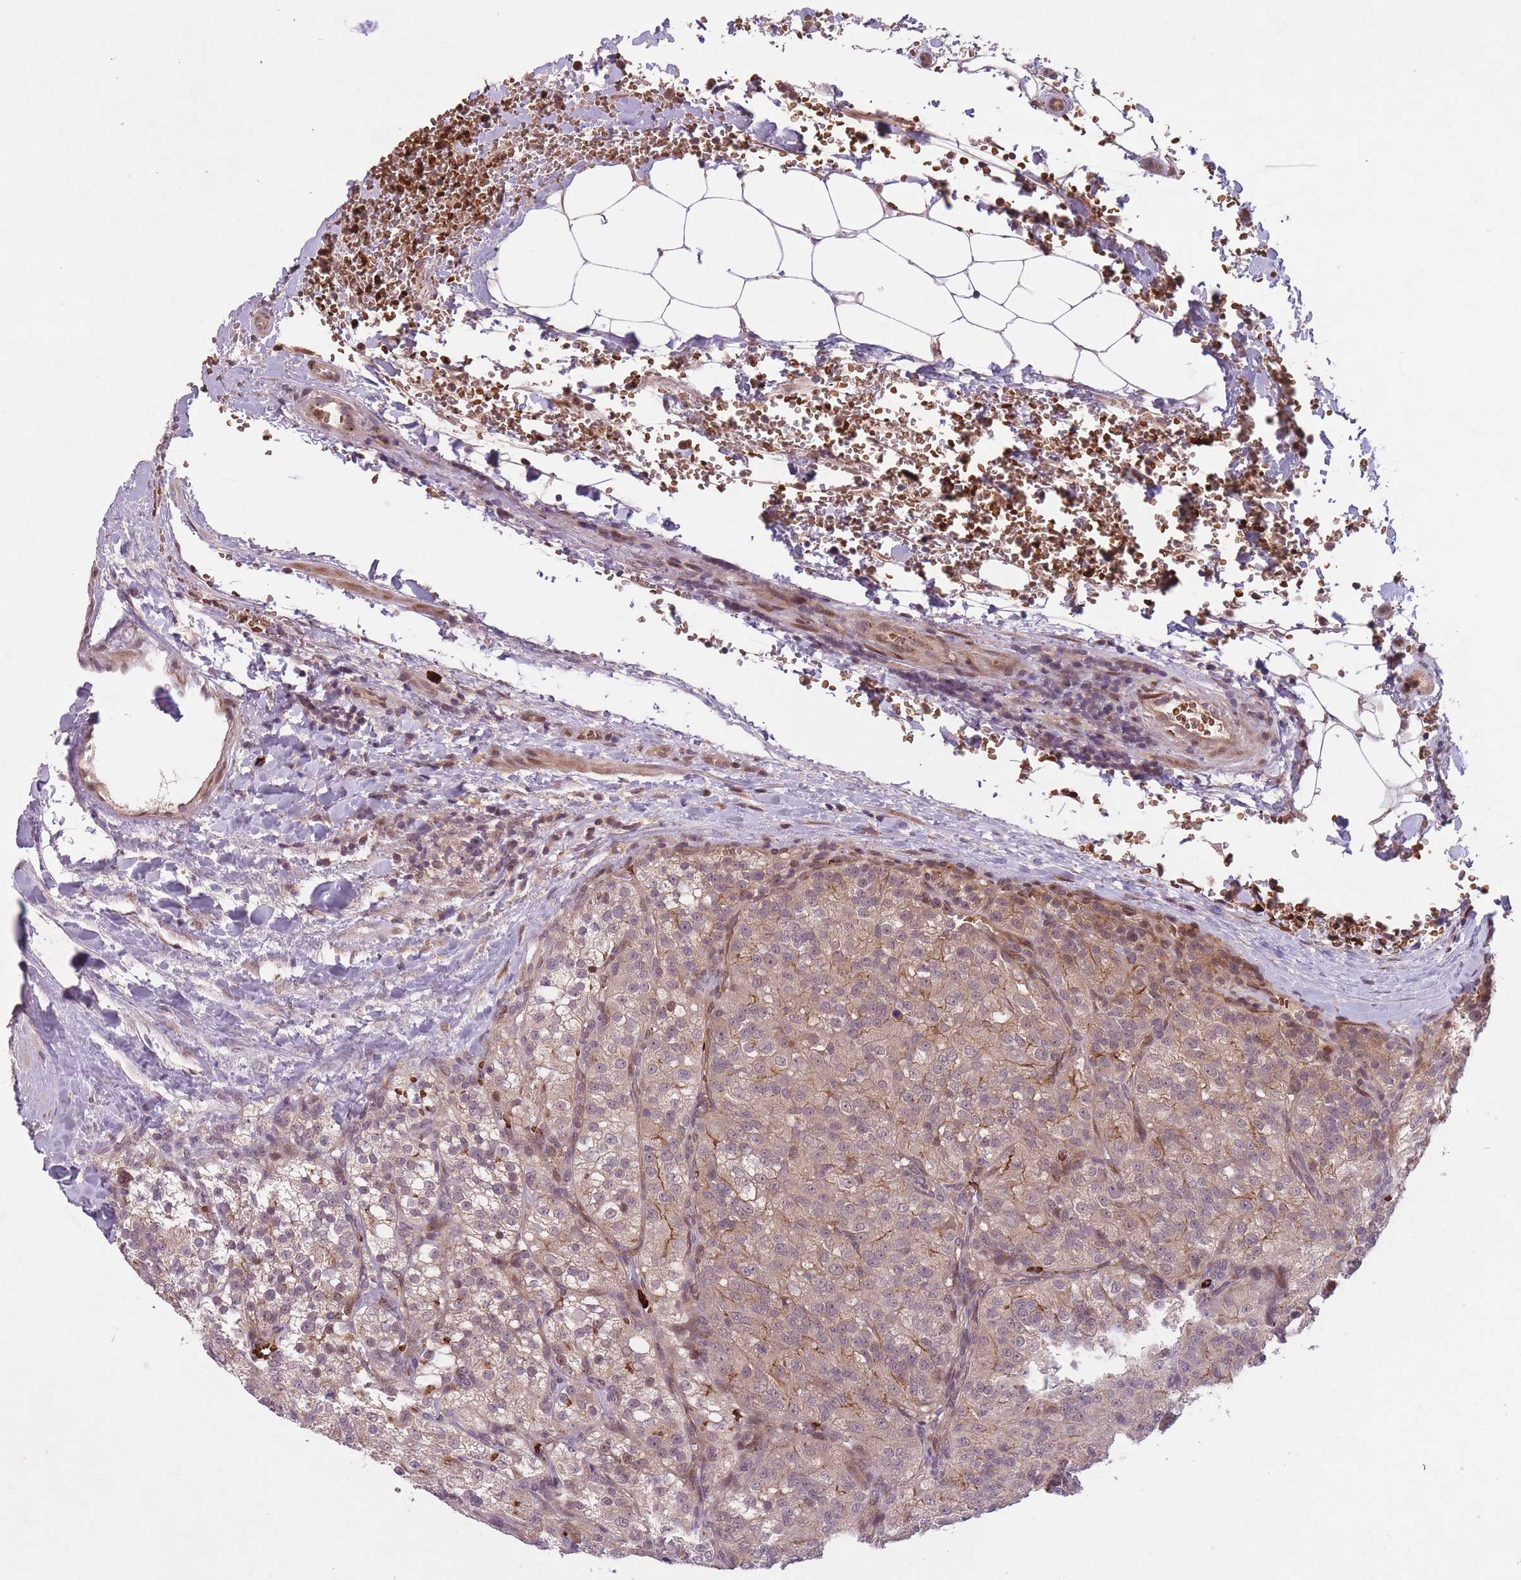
{"staining": {"intensity": "moderate", "quantity": "25%-75%", "location": "cytoplasmic/membranous"}, "tissue": "renal cancer", "cell_type": "Tumor cells", "image_type": "cancer", "snomed": [{"axis": "morphology", "description": "Adenocarcinoma, NOS"}, {"axis": "topography", "description": "Kidney"}], "caption": "IHC micrograph of human adenocarcinoma (renal) stained for a protein (brown), which displays medium levels of moderate cytoplasmic/membranous positivity in about 25%-75% of tumor cells.", "gene": "SECTM1", "patient": {"sex": "female", "age": 63}}